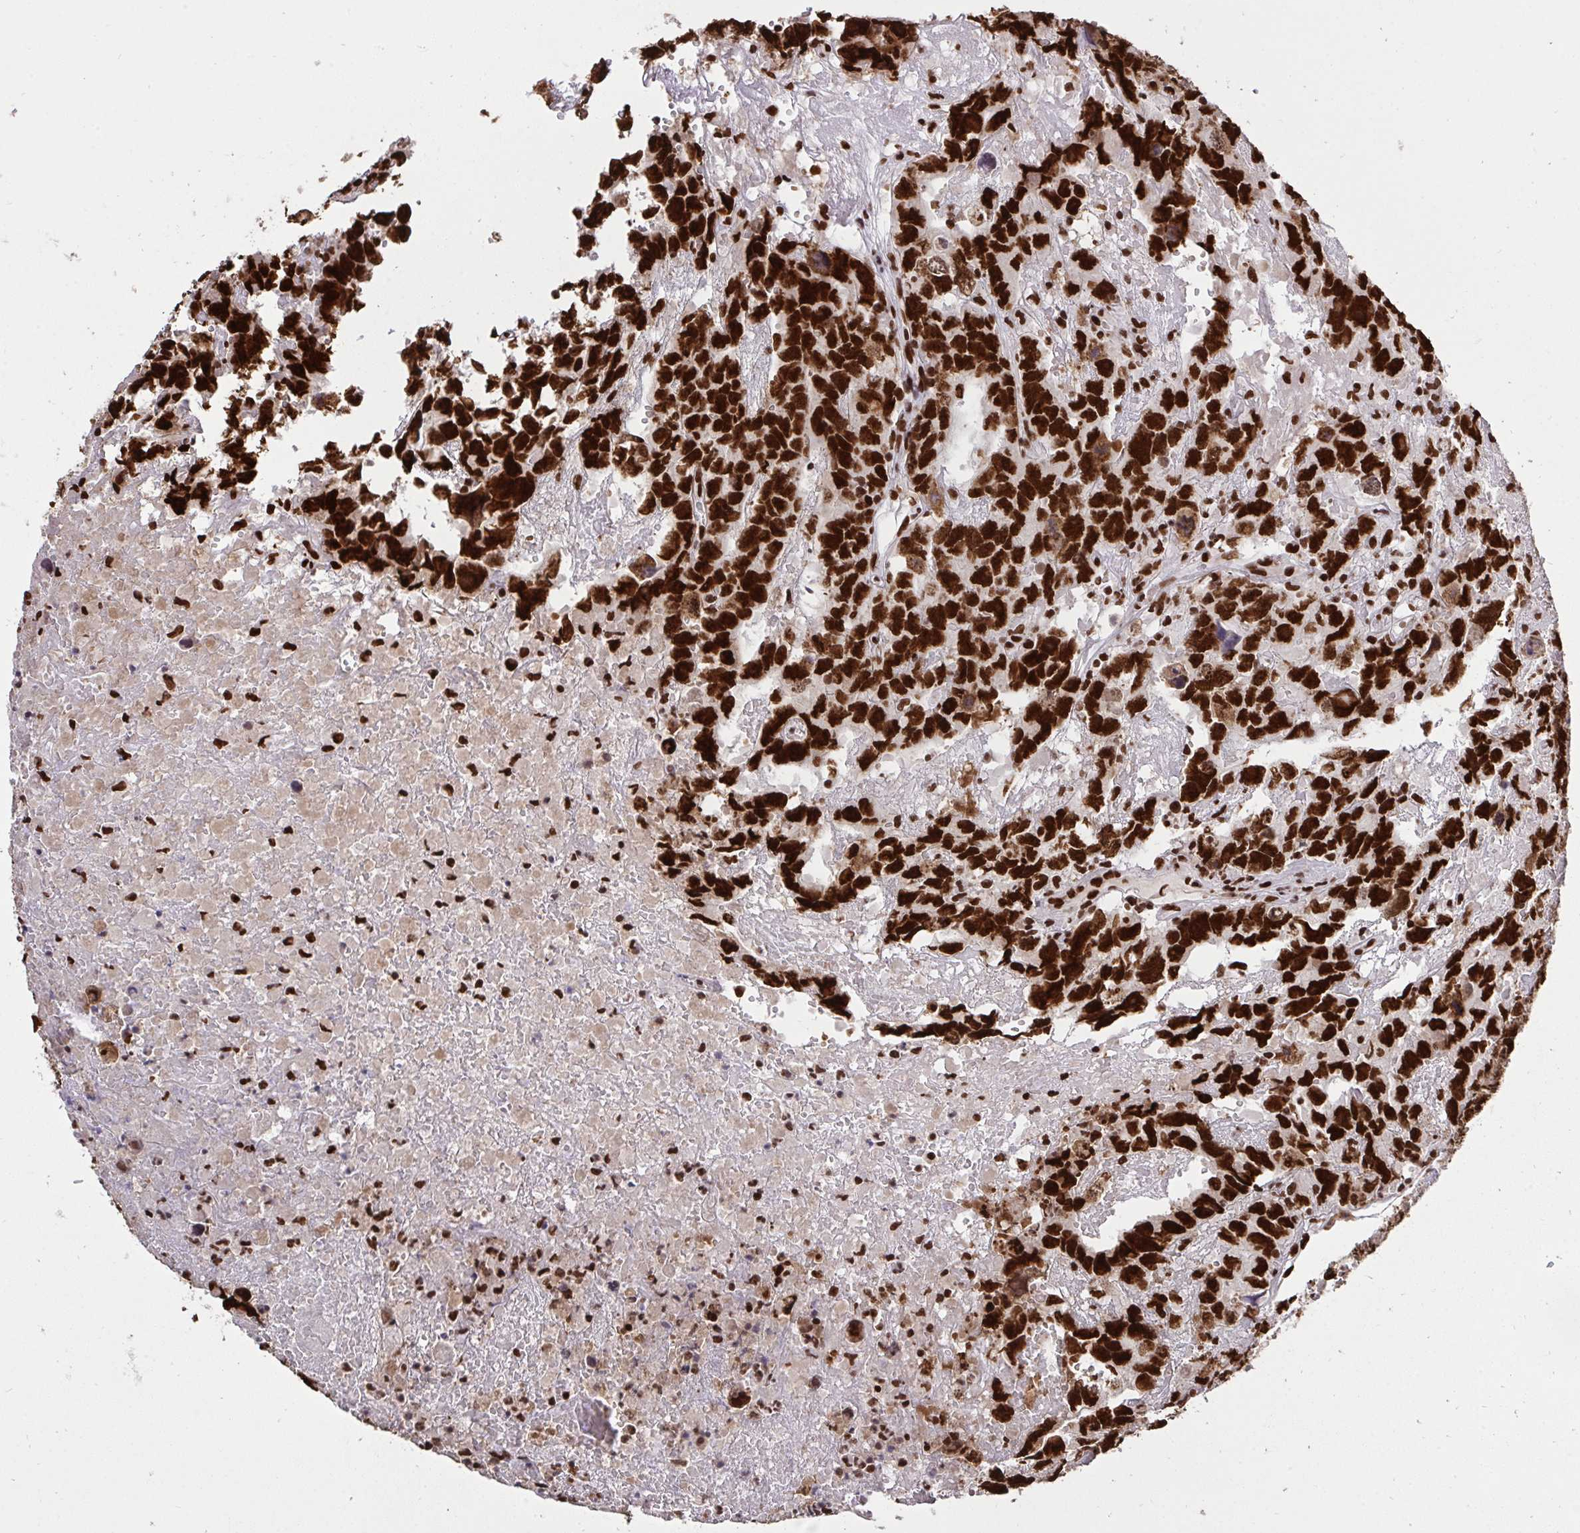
{"staining": {"intensity": "strong", "quantity": ">75%", "location": "nuclear"}, "tissue": "testis cancer", "cell_type": "Tumor cells", "image_type": "cancer", "snomed": [{"axis": "morphology", "description": "Carcinoma, Embryonal, NOS"}, {"axis": "topography", "description": "Testis"}], "caption": "IHC micrograph of neoplastic tissue: human testis embryonal carcinoma stained using immunohistochemistry displays high levels of strong protein expression localized specifically in the nuclear of tumor cells, appearing as a nuclear brown color.", "gene": "HNRNPL", "patient": {"sex": "male", "age": 45}}